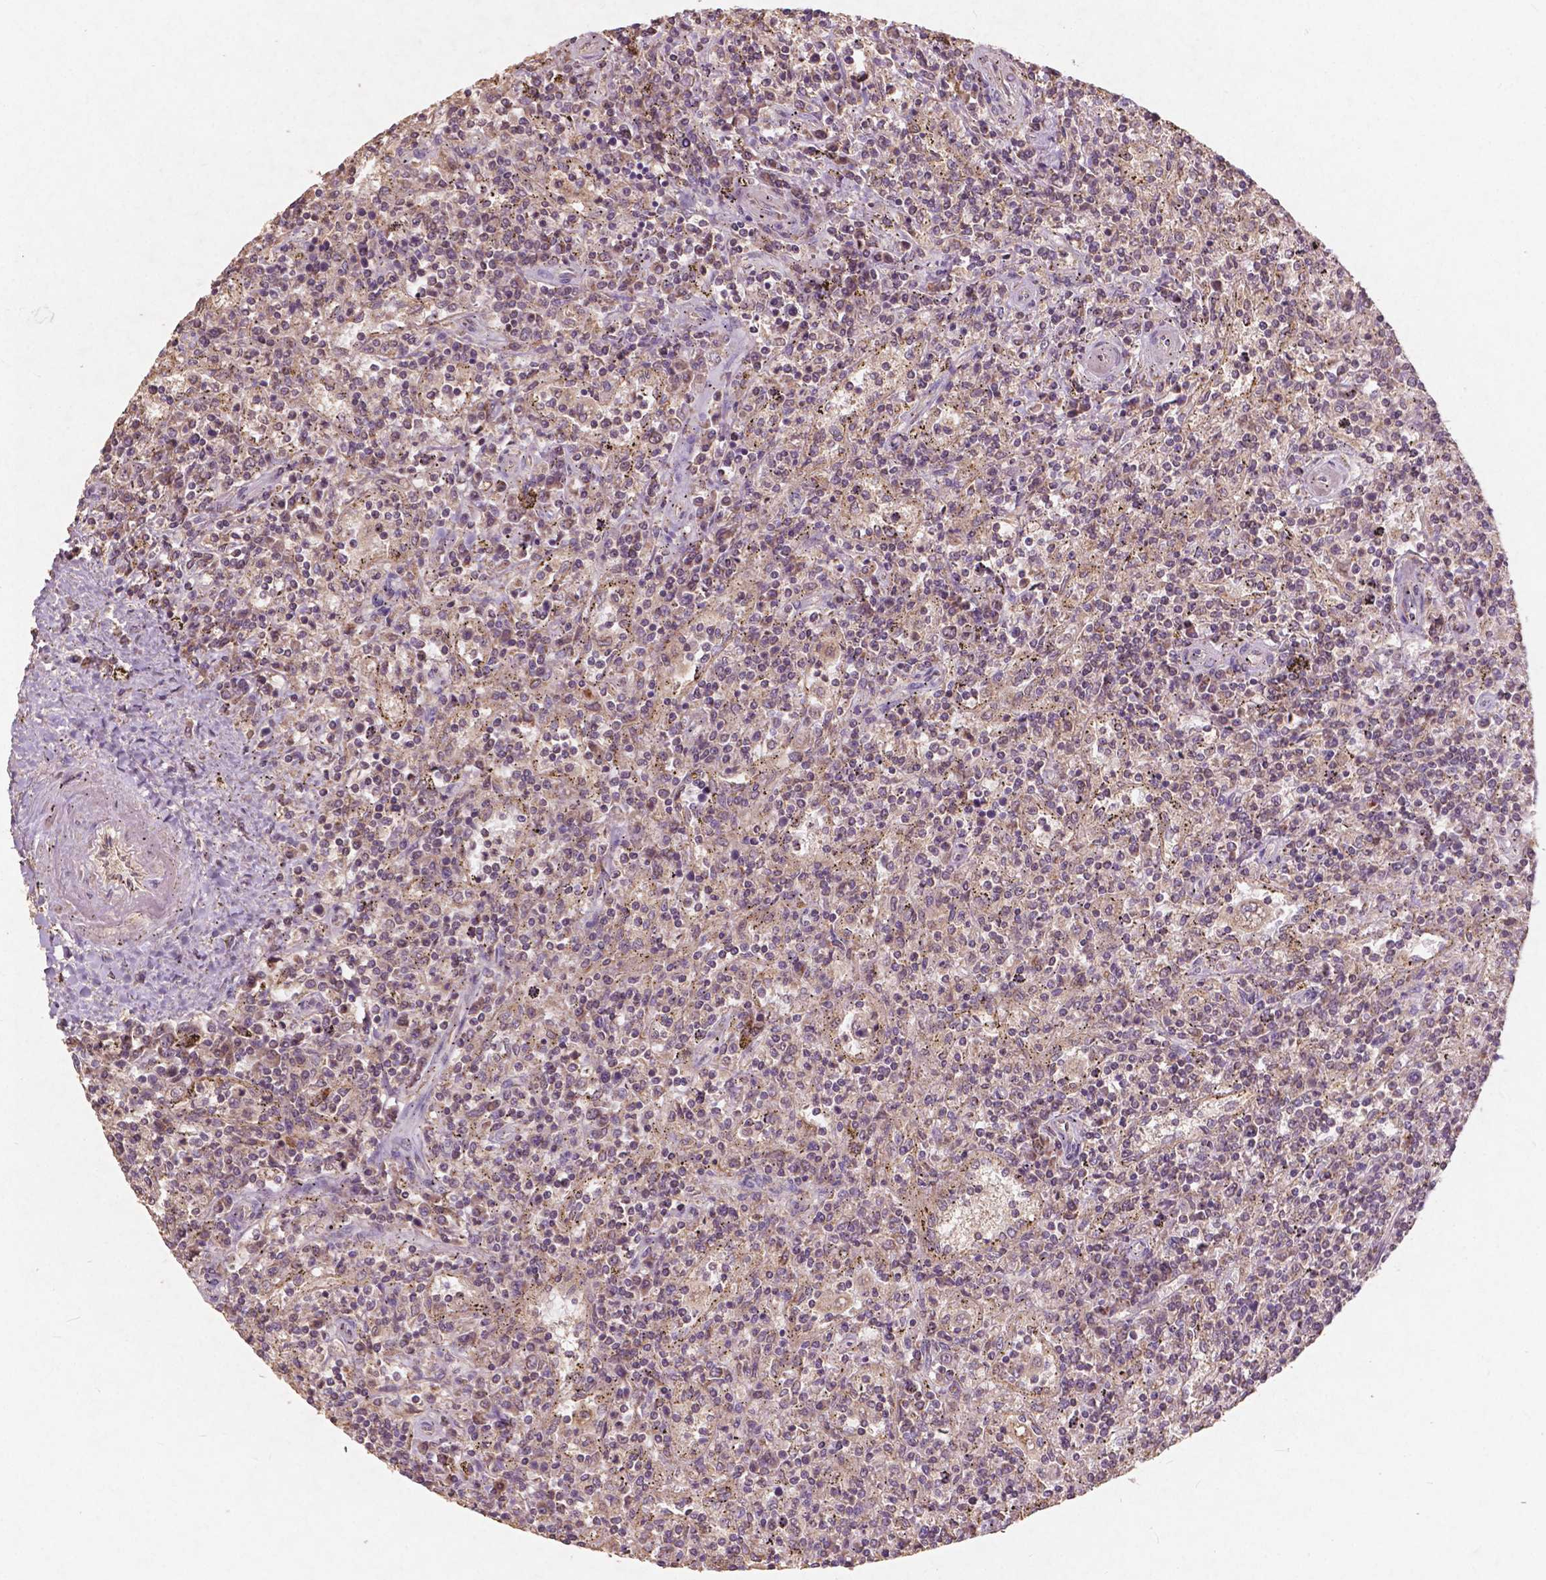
{"staining": {"intensity": "weak", "quantity": ">75%", "location": "cytoplasmic/membranous"}, "tissue": "lymphoma", "cell_type": "Tumor cells", "image_type": "cancer", "snomed": [{"axis": "morphology", "description": "Malignant lymphoma, non-Hodgkin's type, Low grade"}, {"axis": "topography", "description": "Spleen"}], "caption": "Protein positivity by immunohistochemistry (IHC) reveals weak cytoplasmic/membranous staining in approximately >75% of tumor cells in lymphoma.", "gene": "ST6GALNAC5", "patient": {"sex": "male", "age": 62}}